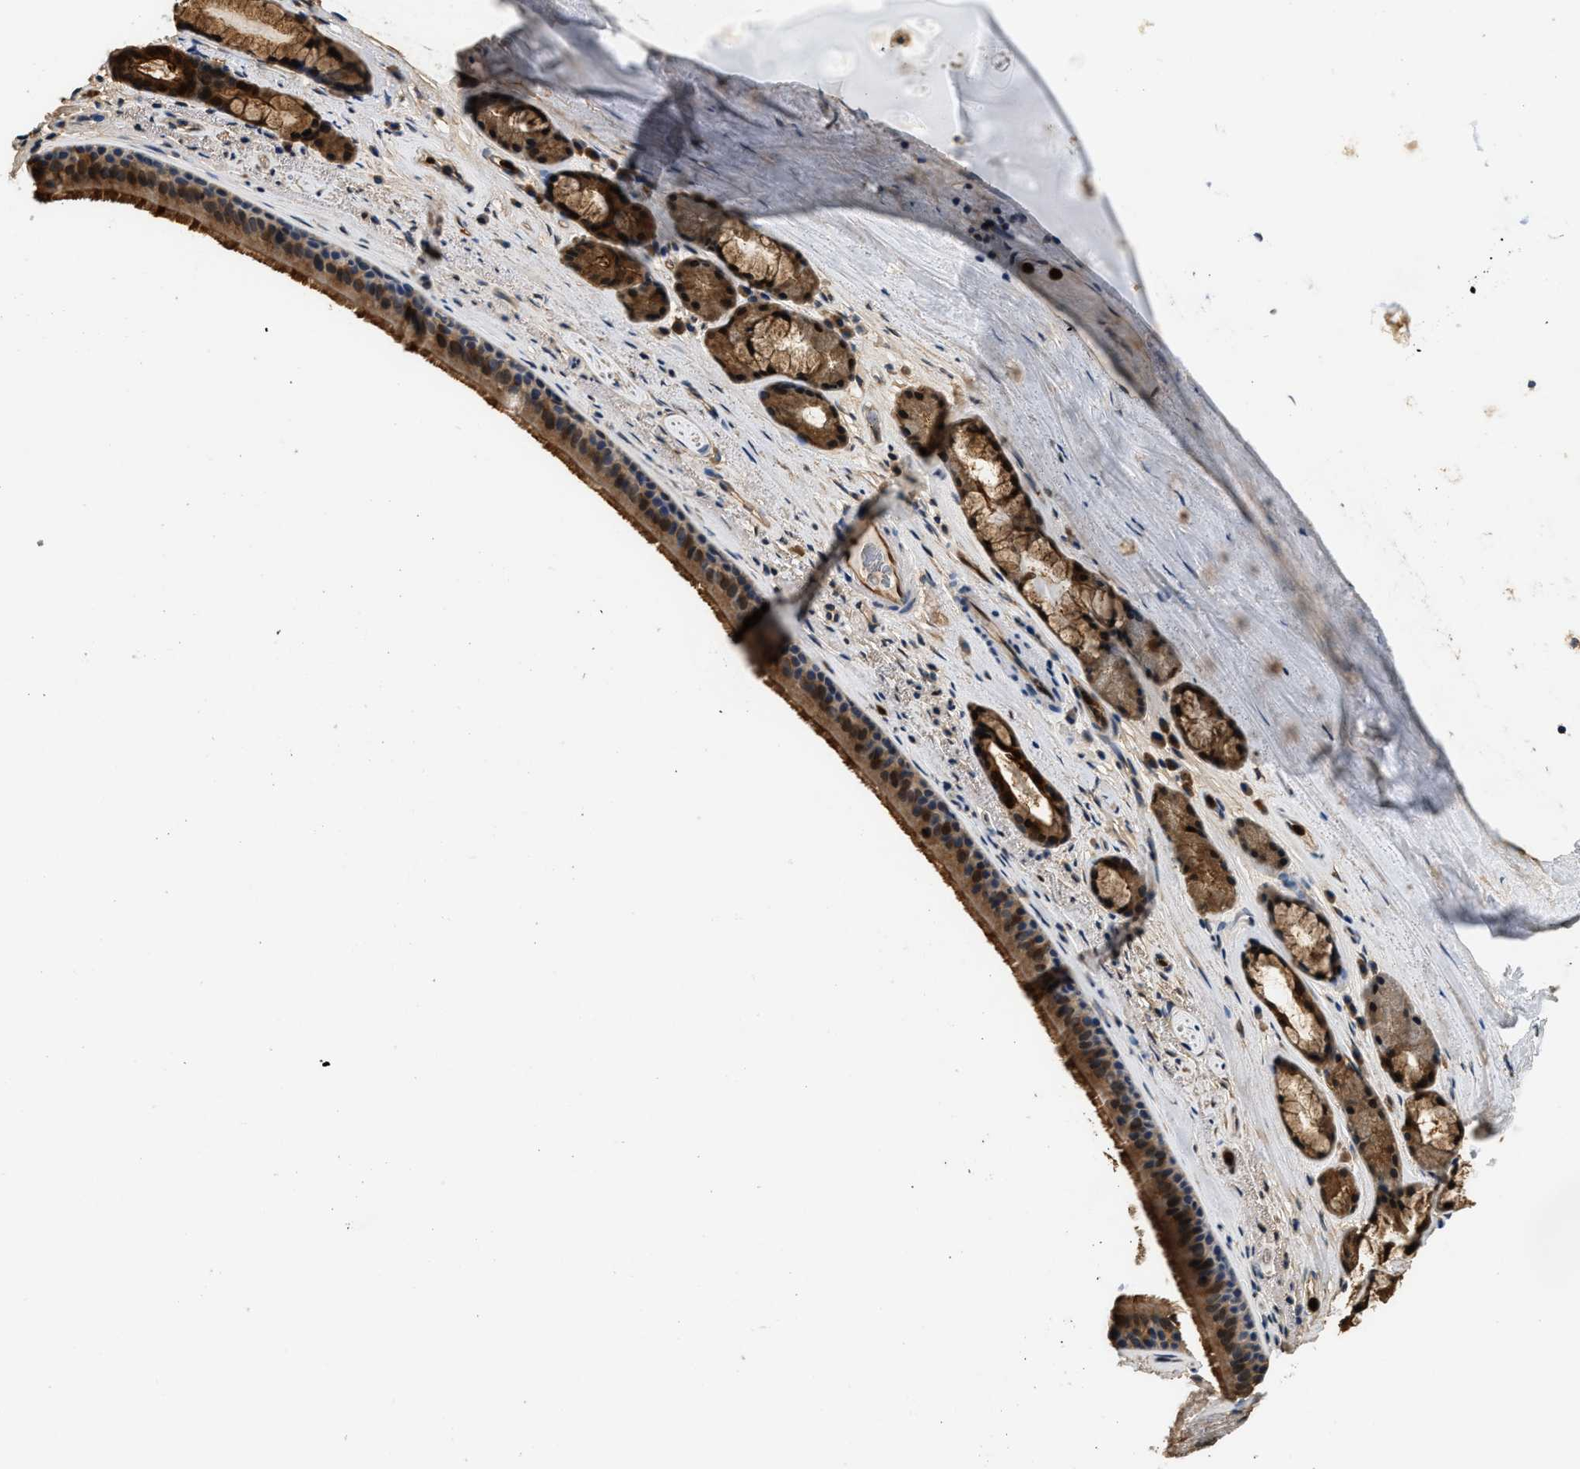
{"staining": {"intensity": "strong", "quantity": ">75%", "location": "cytoplasmic/membranous,nuclear"}, "tissue": "bronchus", "cell_type": "Respiratory epithelial cells", "image_type": "normal", "snomed": [{"axis": "morphology", "description": "Normal tissue, NOS"}, {"axis": "topography", "description": "Cartilage tissue"}], "caption": "Bronchus stained with DAB immunohistochemistry displays high levels of strong cytoplasmic/membranous,nuclear positivity in about >75% of respiratory epithelial cells. (brown staining indicates protein expression, while blue staining denotes nuclei).", "gene": "ANXA3", "patient": {"sex": "female", "age": 63}}